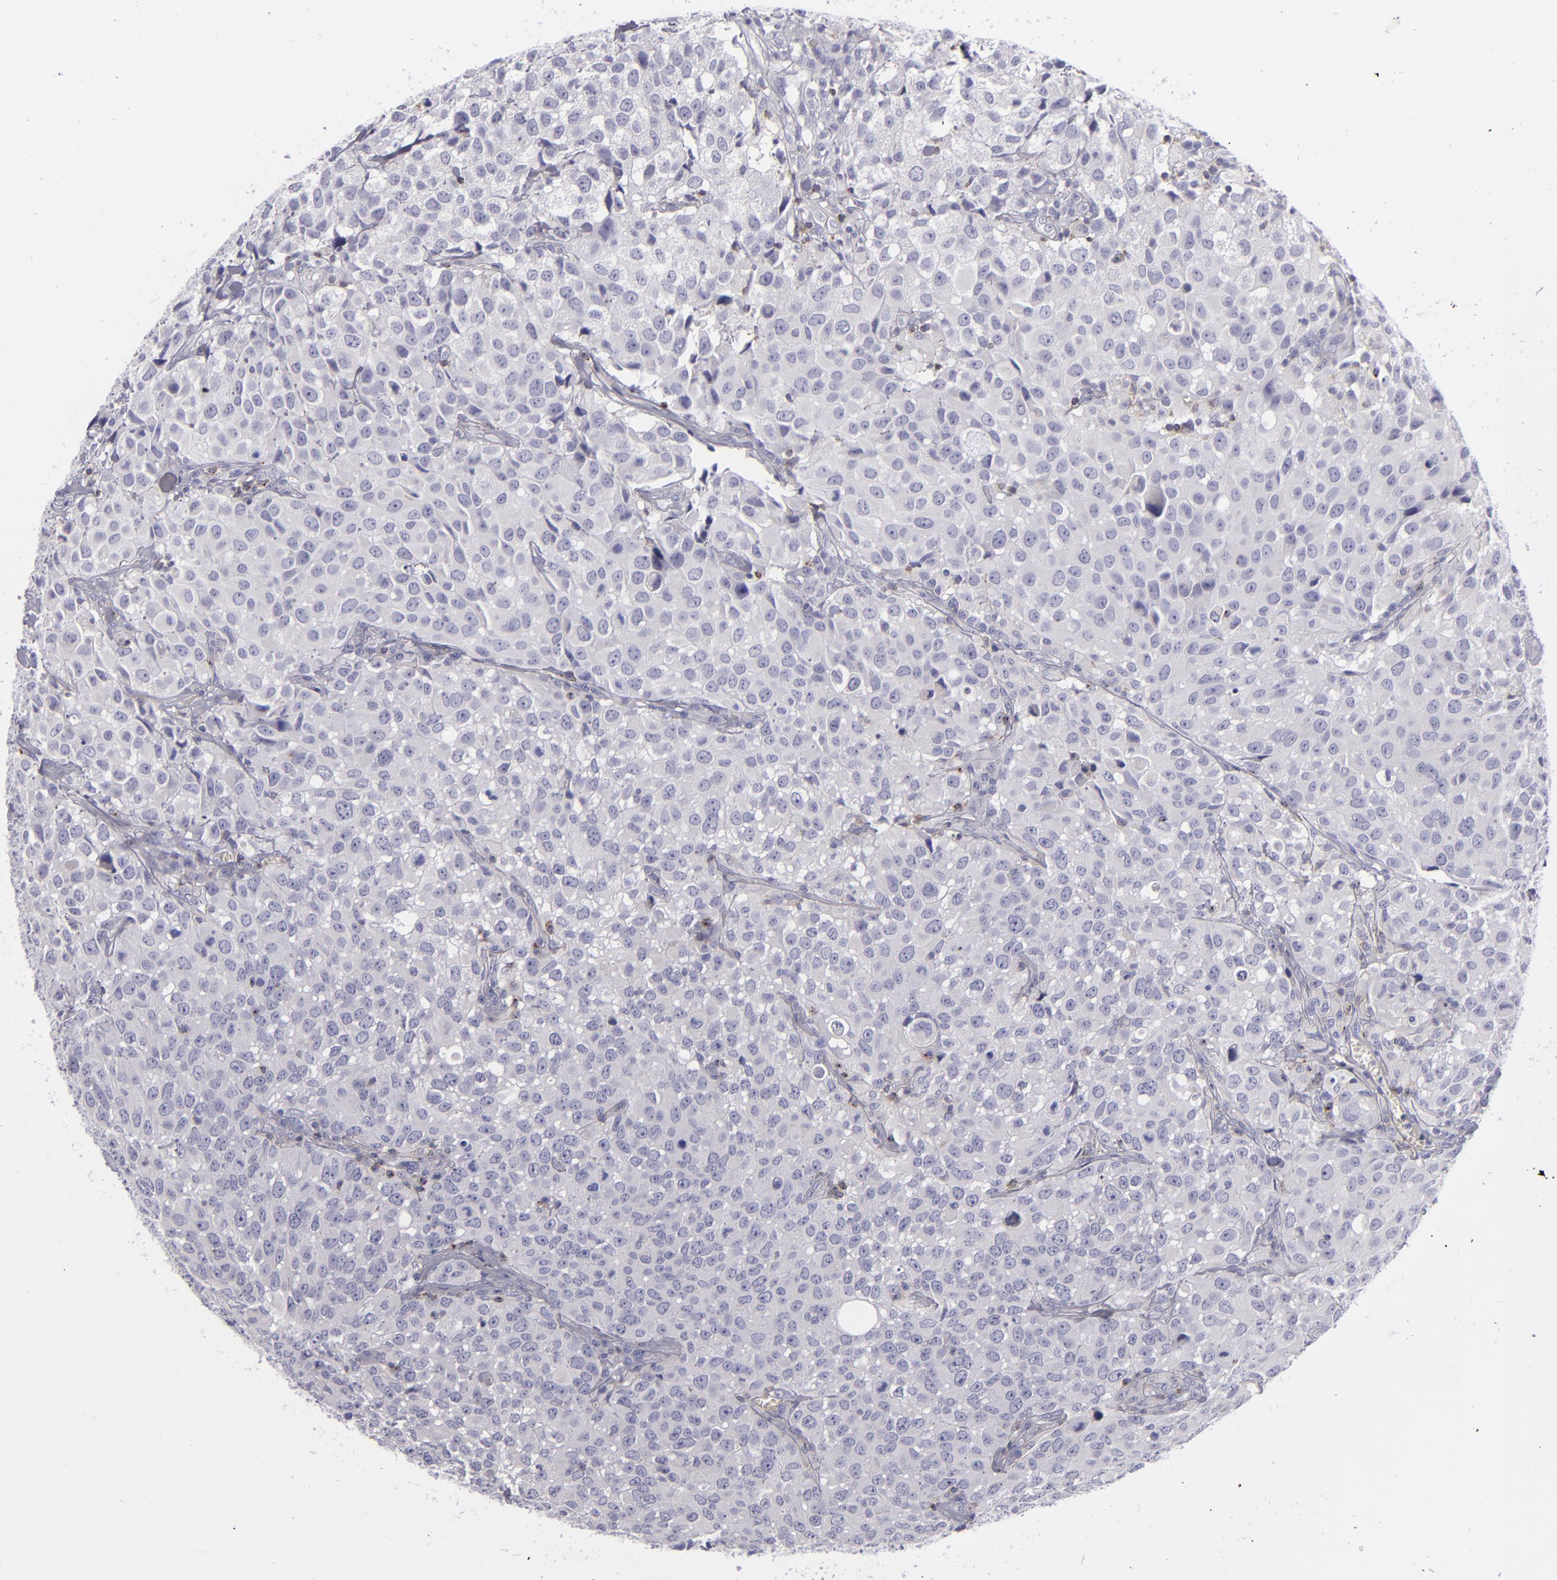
{"staining": {"intensity": "negative", "quantity": "none", "location": "none"}, "tissue": "urothelial cancer", "cell_type": "Tumor cells", "image_type": "cancer", "snomed": [{"axis": "morphology", "description": "Urothelial carcinoma, High grade"}, {"axis": "topography", "description": "Urinary bladder"}], "caption": "This is an immunohistochemistry micrograph of urothelial carcinoma (high-grade). There is no staining in tumor cells.", "gene": "CD2", "patient": {"sex": "female", "age": 75}}